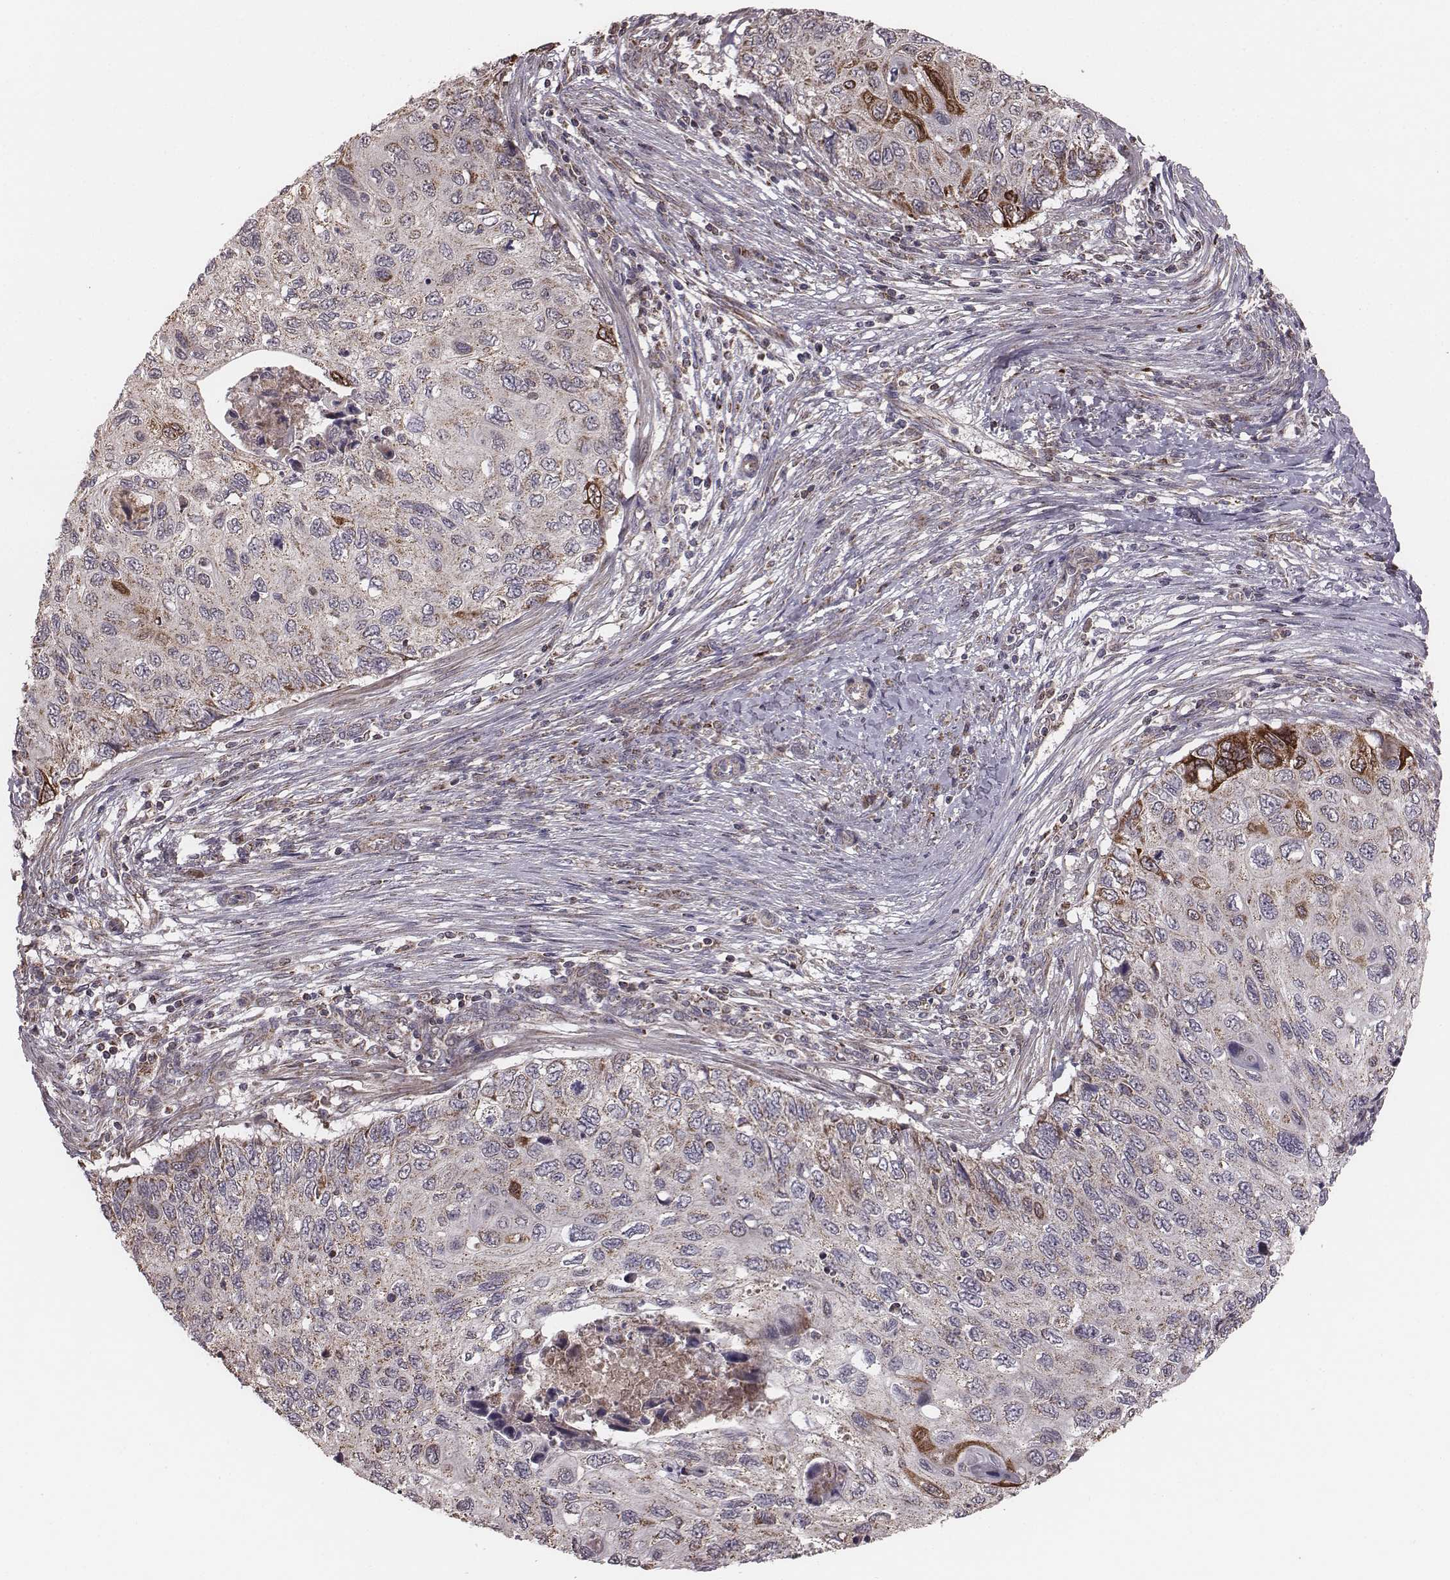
{"staining": {"intensity": "moderate", "quantity": ">75%", "location": "cytoplasmic/membranous"}, "tissue": "cervical cancer", "cell_type": "Tumor cells", "image_type": "cancer", "snomed": [{"axis": "morphology", "description": "Squamous cell carcinoma, NOS"}, {"axis": "topography", "description": "Cervix"}], "caption": "The photomicrograph displays a brown stain indicating the presence of a protein in the cytoplasmic/membranous of tumor cells in cervical cancer. (DAB IHC with brightfield microscopy, high magnification).", "gene": "PDCD2L", "patient": {"sex": "female", "age": 70}}